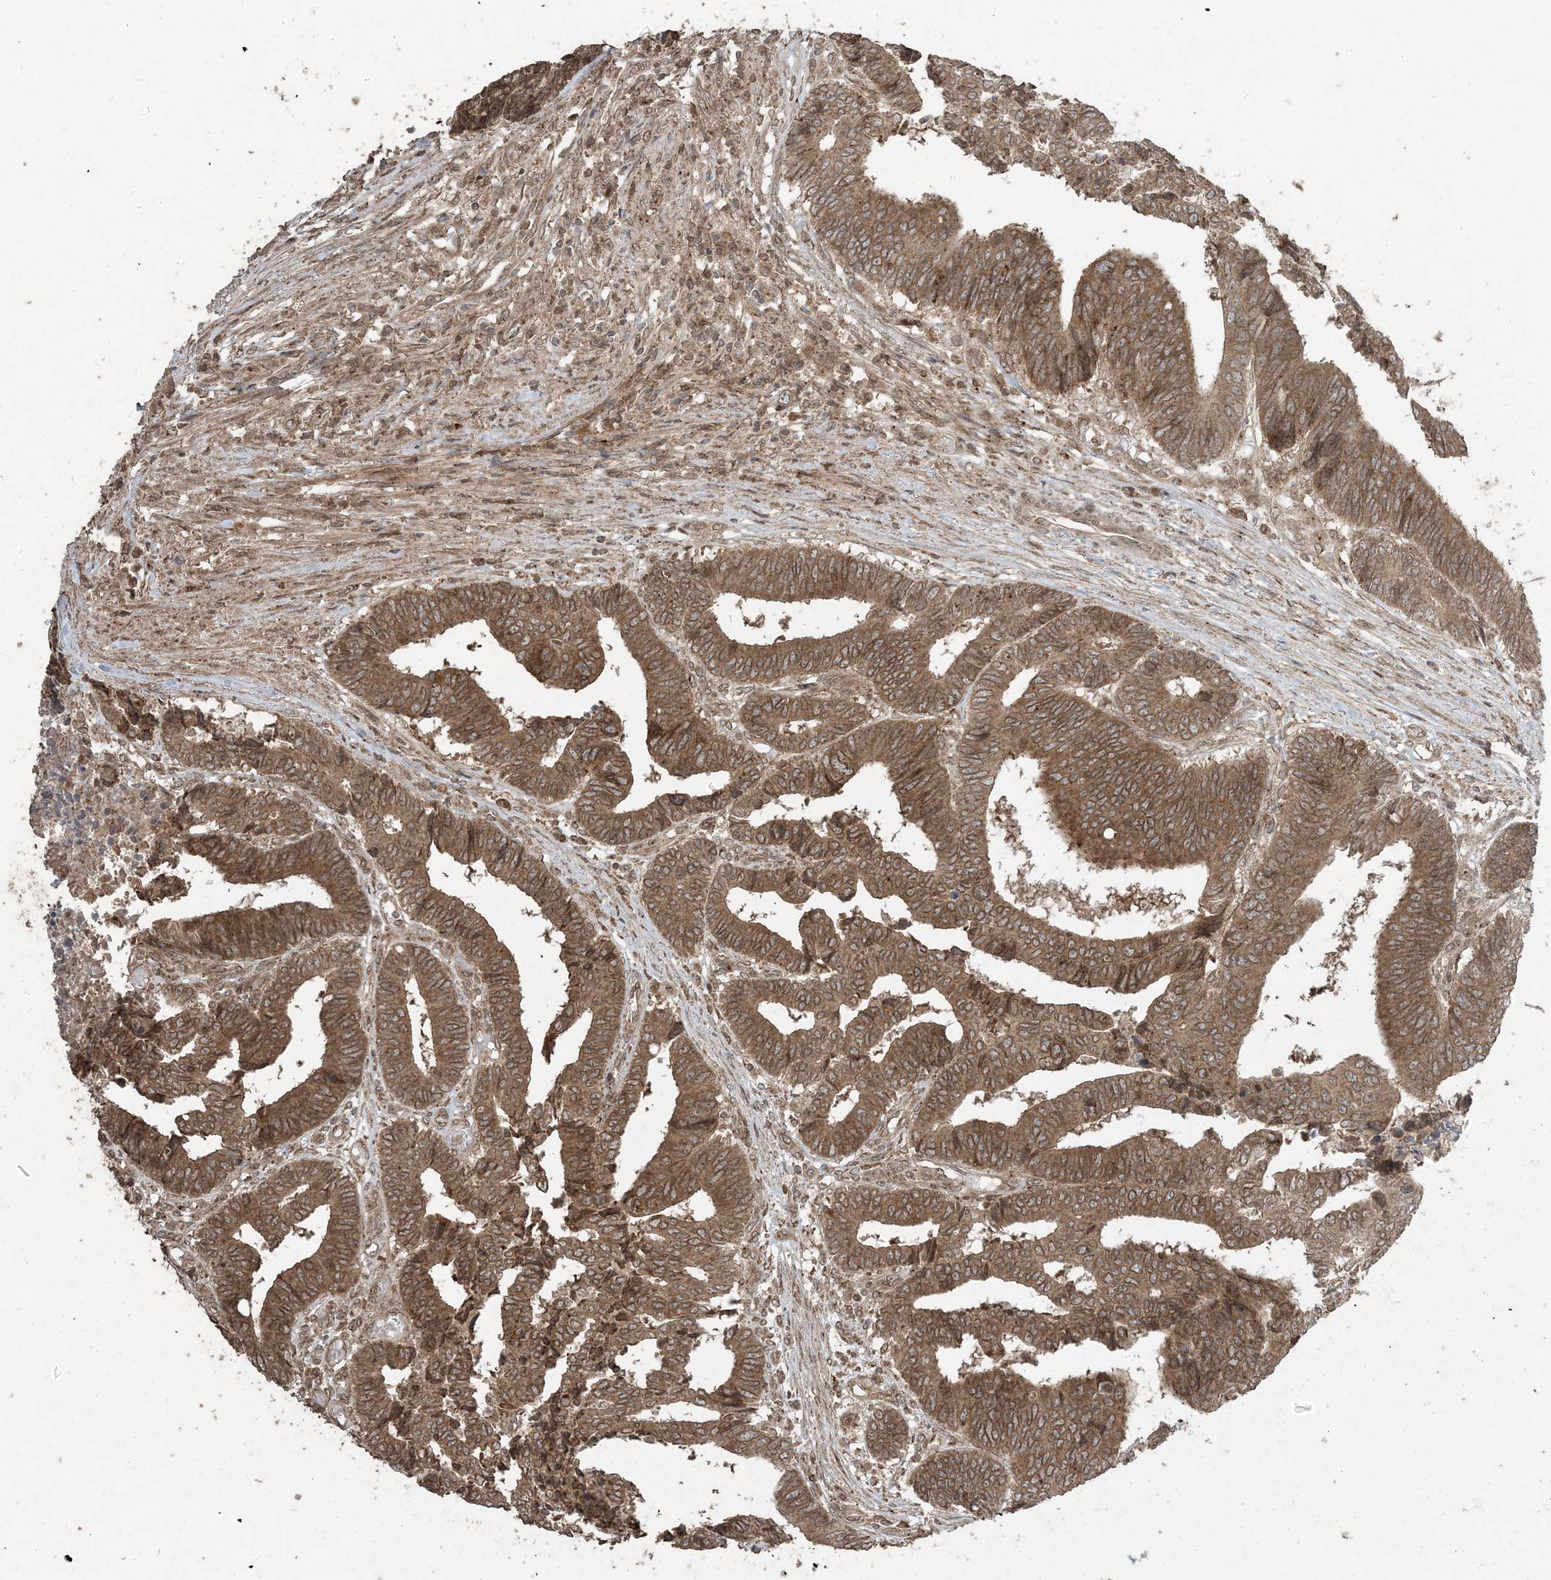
{"staining": {"intensity": "moderate", "quantity": ">75%", "location": "cytoplasmic/membranous"}, "tissue": "colorectal cancer", "cell_type": "Tumor cells", "image_type": "cancer", "snomed": [{"axis": "morphology", "description": "Adenocarcinoma, NOS"}, {"axis": "topography", "description": "Rectum"}], "caption": "The photomicrograph reveals staining of adenocarcinoma (colorectal), revealing moderate cytoplasmic/membranous protein positivity (brown color) within tumor cells.", "gene": "DDX19B", "patient": {"sex": "male", "age": 84}}